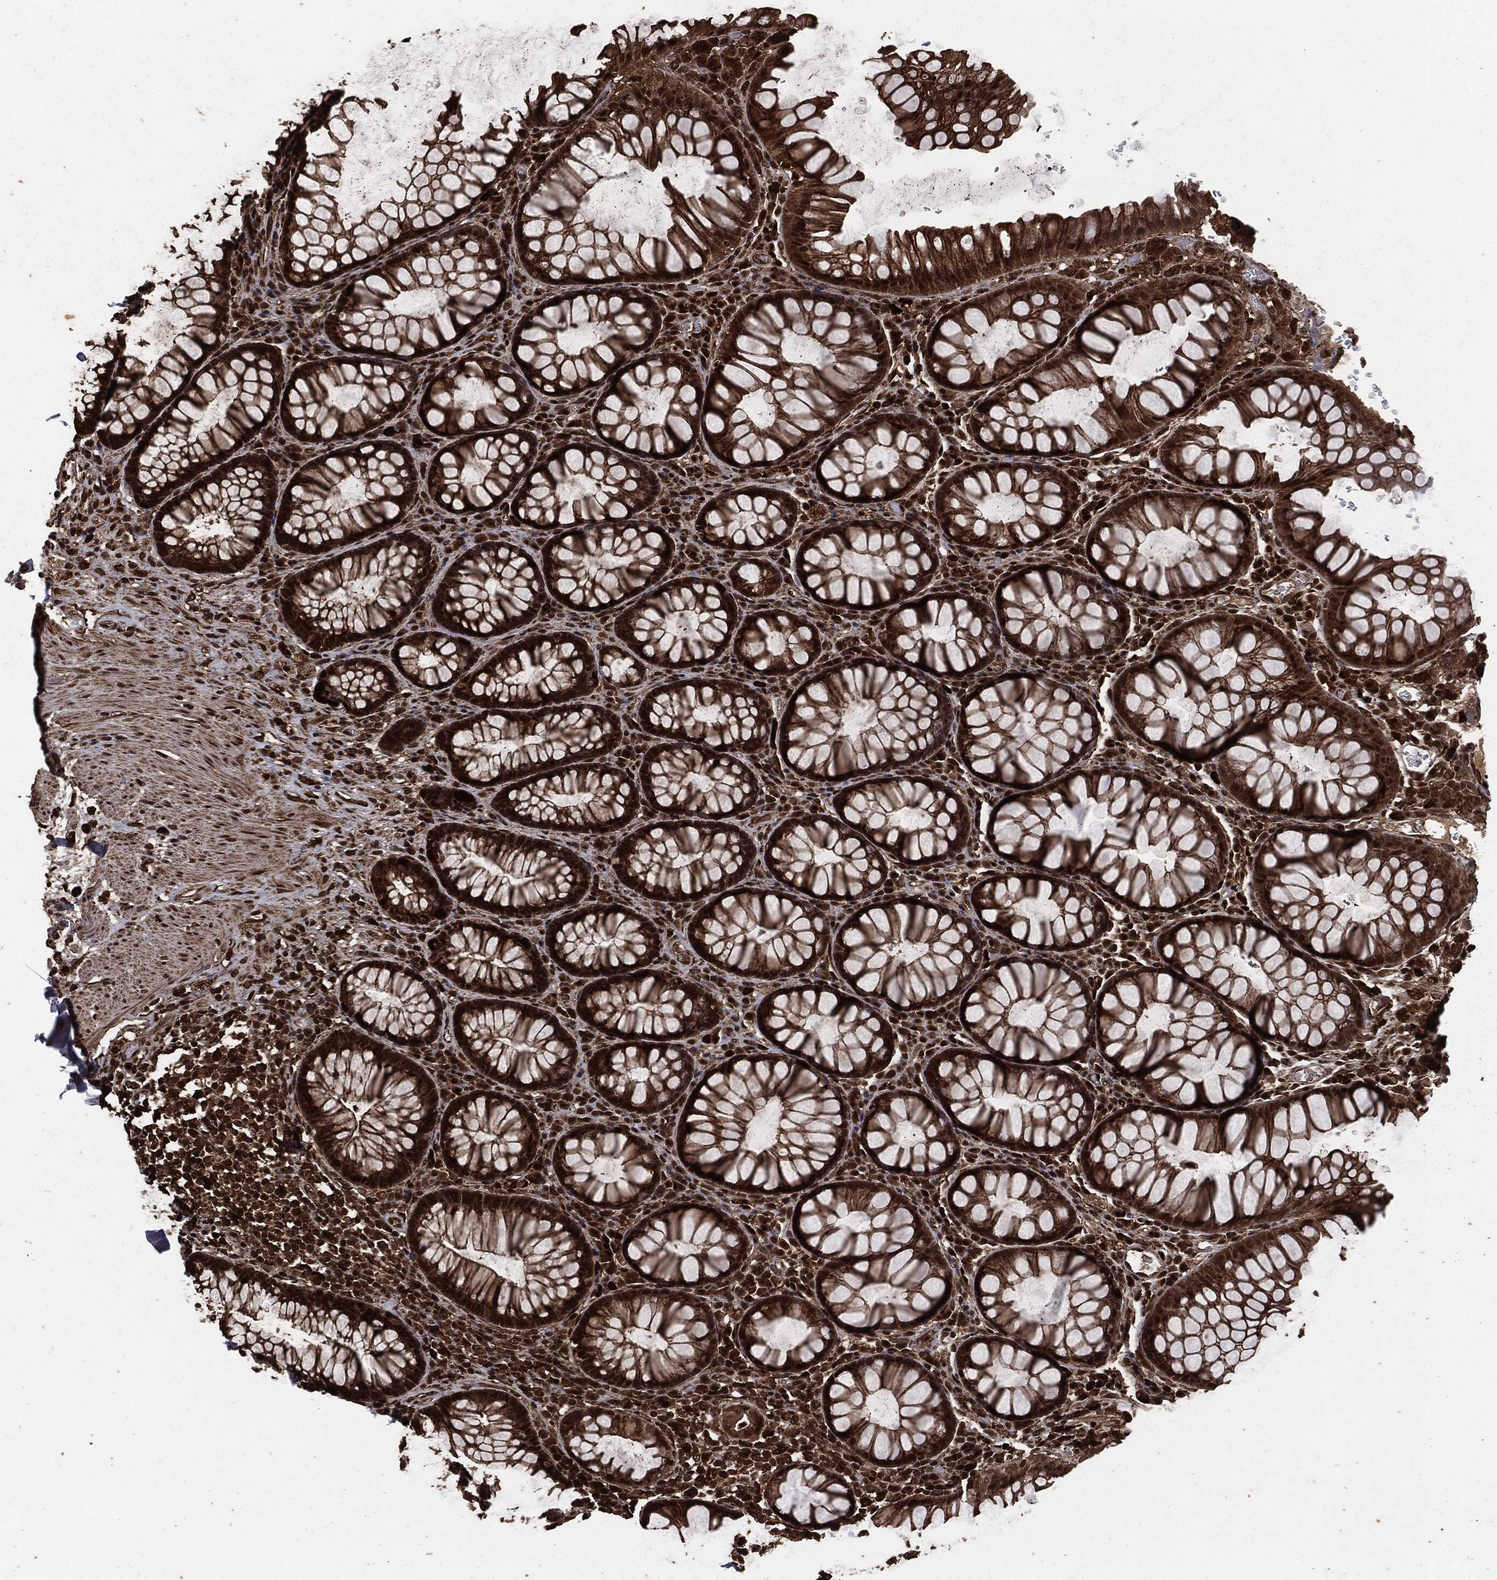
{"staining": {"intensity": "strong", "quantity": ">75%", "location": "nuclear"}, "tissue": "rectum", "cell_type": "Glandular cells", "image_type": "normal", "snomed": [{"axis": "morphology", "description": "Normal tissue, NOS"}, {"axis": "topography", "description": "Rectum"}], "caption": "Benign rectum reveals strong nuclear positivity in approximately >75% of glandular cells Nuclei are stained in blue..", "gene": "EGFR", "patient": {"sex": "female", "age": 68}}